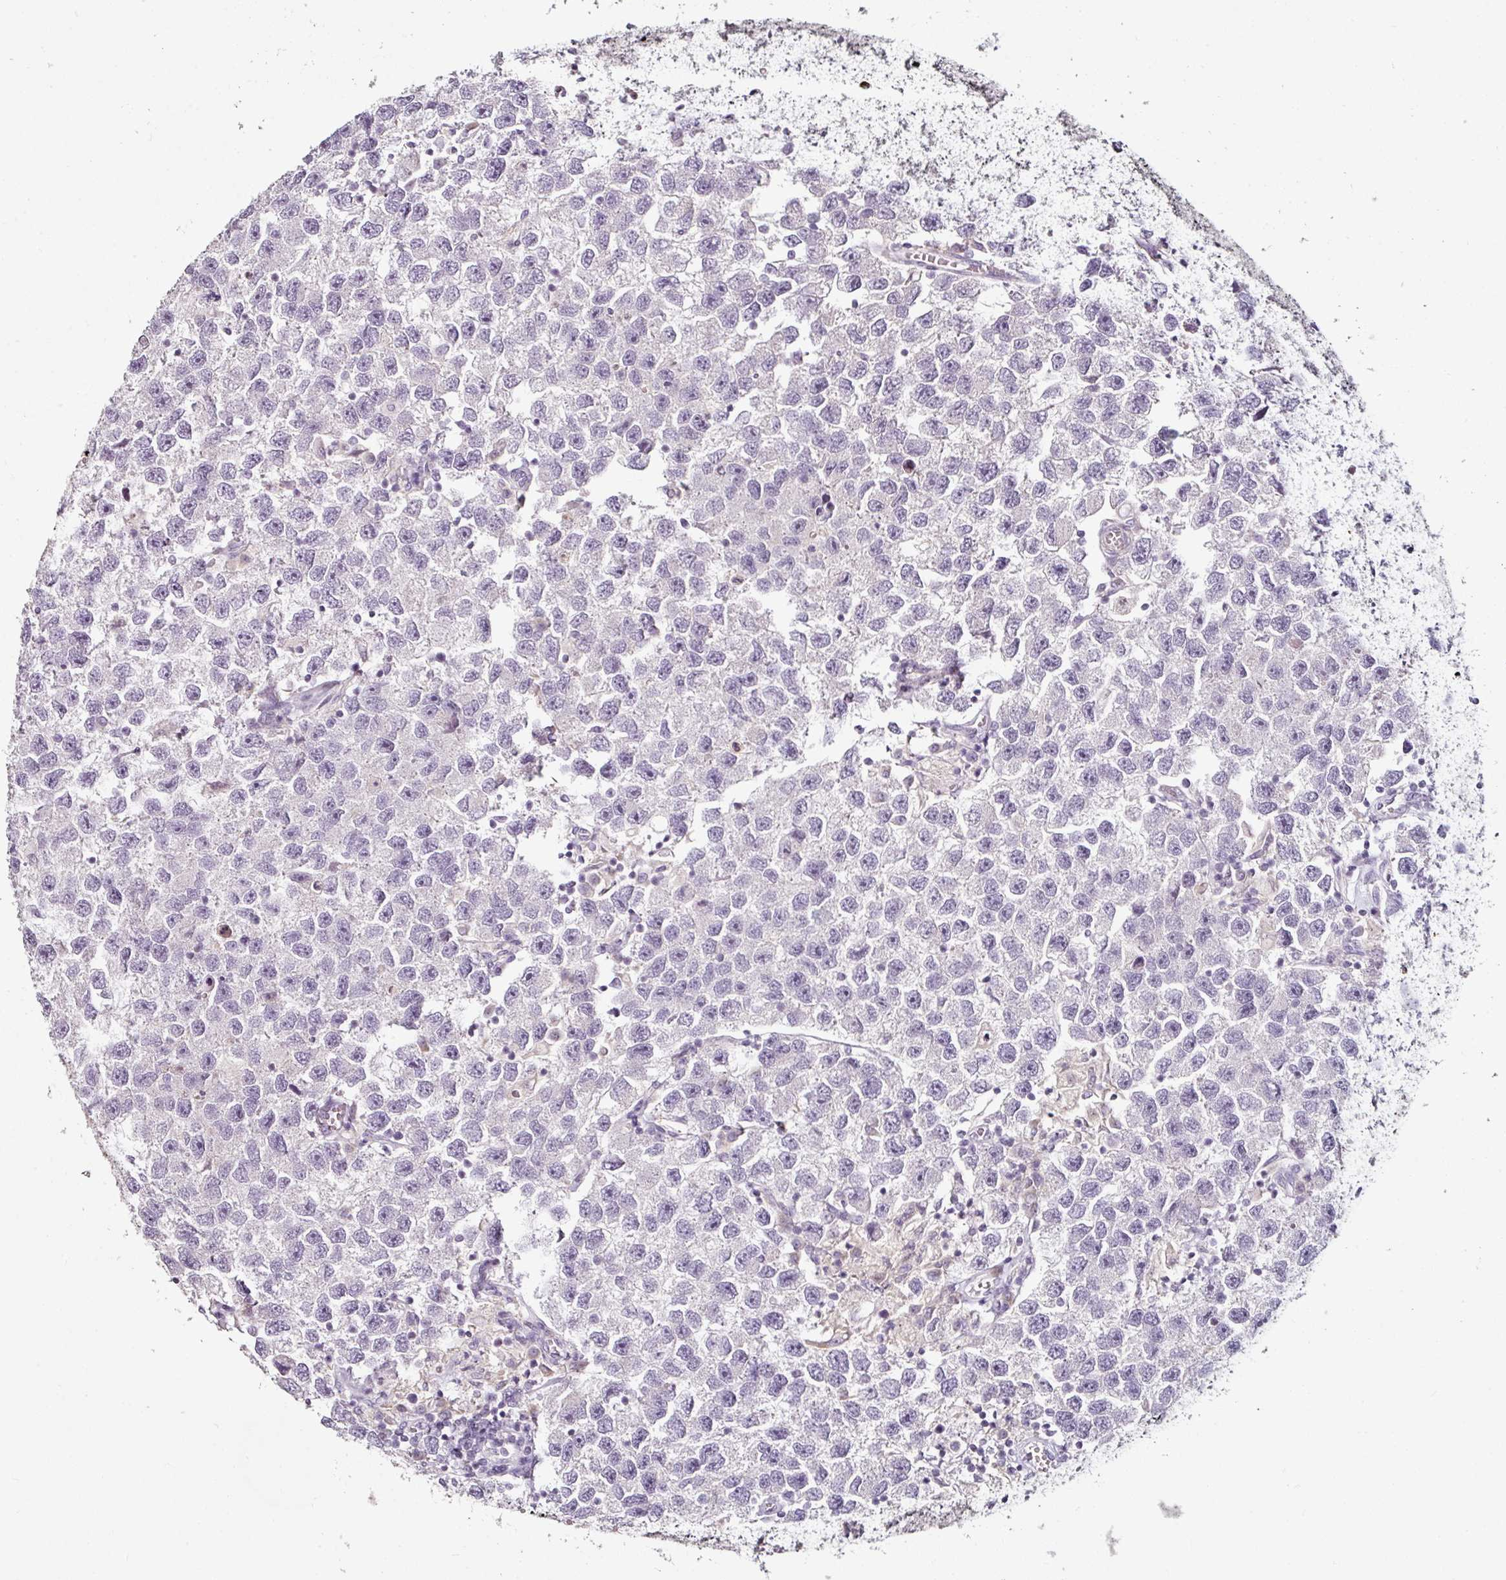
{"staining": {"intensity": "negative", "quantity": "none", "location": "none"}, "tissue": "testis cancer", "cell_type": "Tumor cells", "image_type": "cancer", "snomed": [{"axis": "morphology", "description": "Seminoma, NOS"}, {"axis": "topography", "description": "Testis"}], "caption": "A high-resolution micrograph shows IHC staining of testis cancer, which displays no significant expression in tumor cells. The staining is performed using DAB brown chromogen with nuclei counter-stained in using hematoxylin.", "gene": "CAP2", "patient": {"sex": "male", "age": 26}}